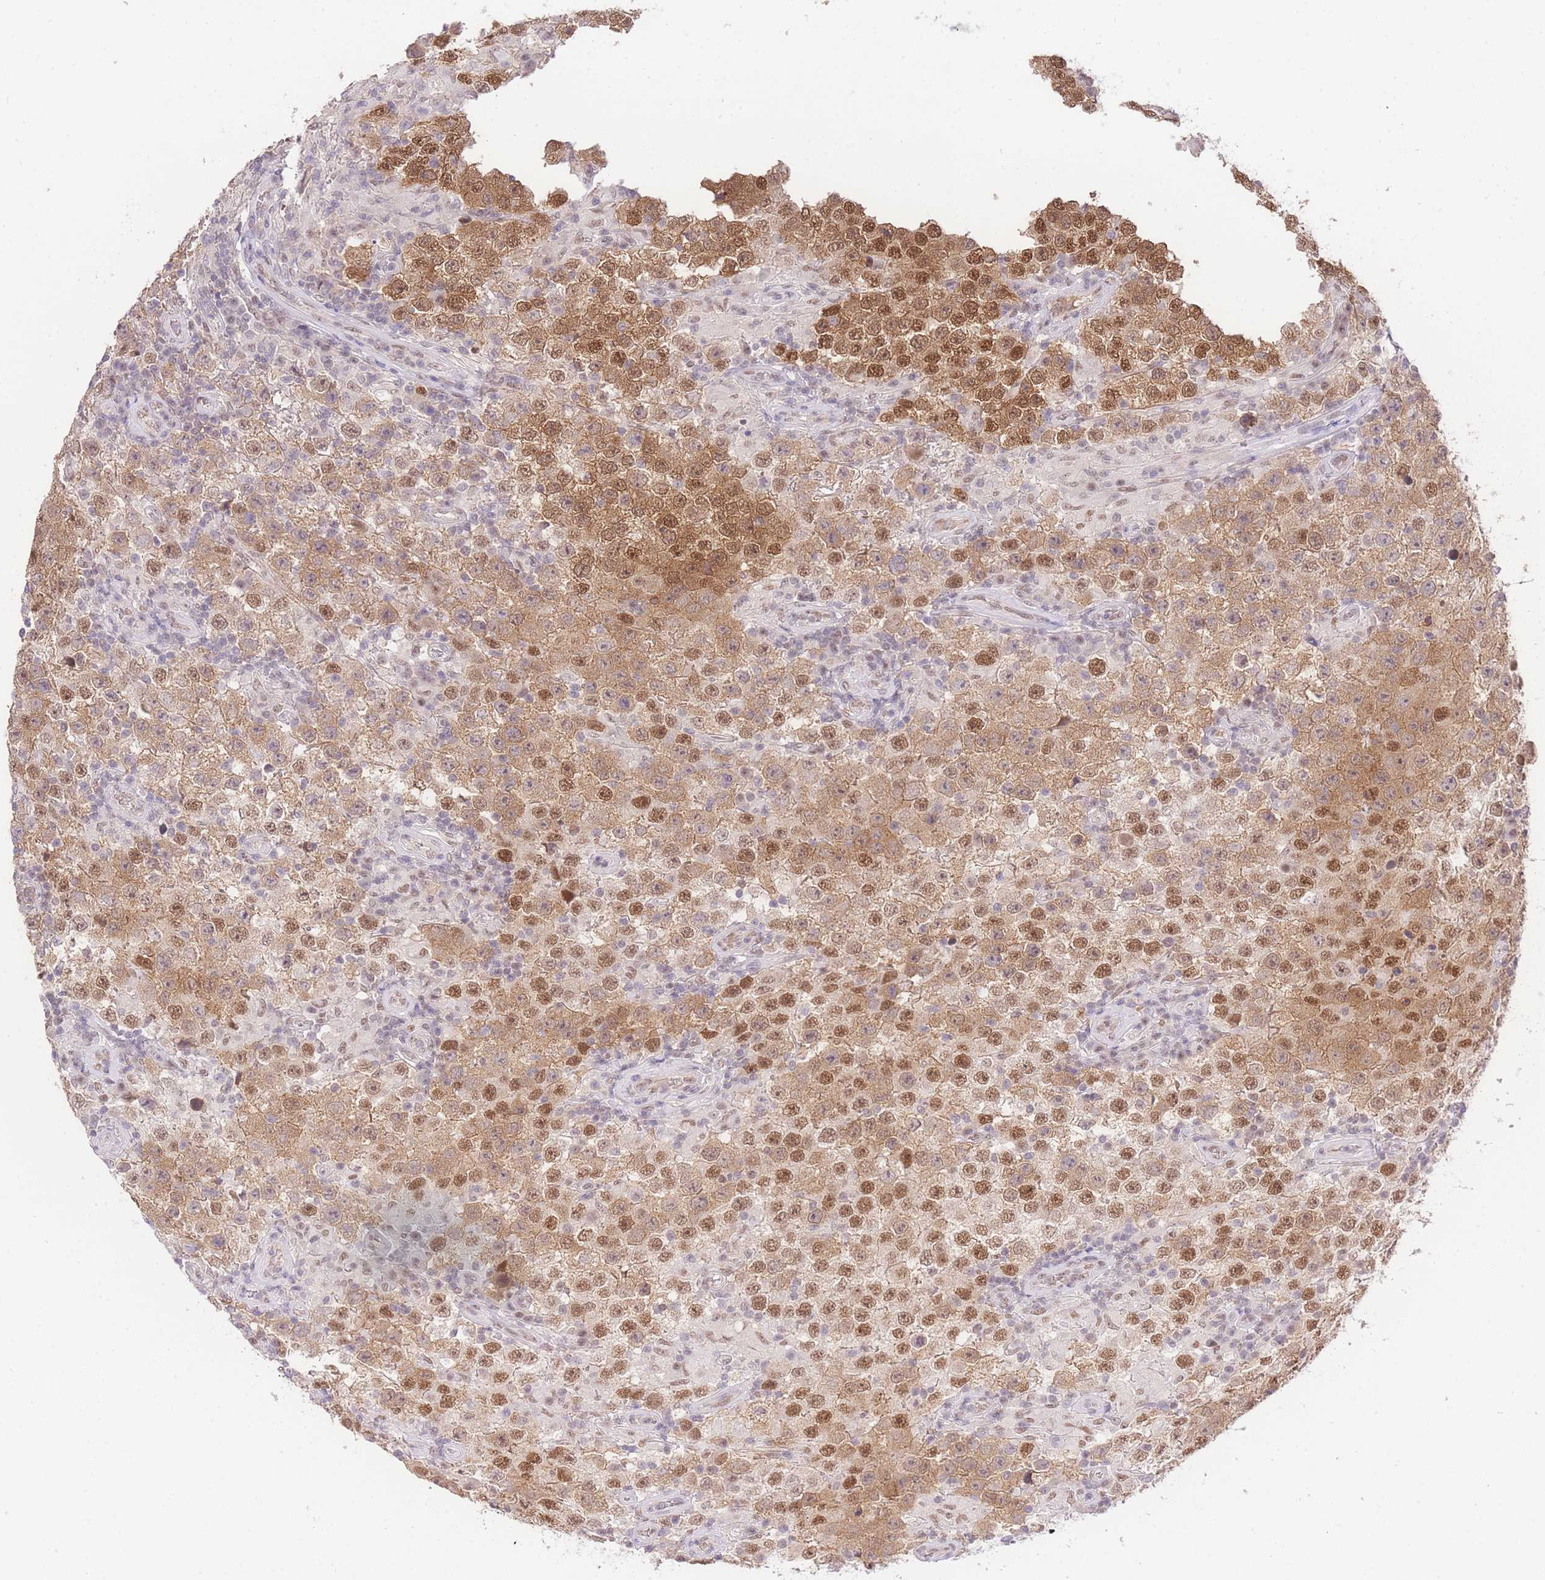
{"staining": {"intensity": "moderate", "quantity": ">75%", "location": "cytoplasmic/membranous,nuclear"}, "tissue": "testis cancer", "cell_type": "Tumor cells", "image_type": "cancer", "snomed": [{"axis": "morphology", "description": "Normal tissue, NOS"}, {"axis": "morphology", "description": "Urothelial carcinoma, High grade"}, {"axis": "morphology", "description": "Seminoma, NOS"}, {"axis": "morphology", "description": "Carcinoma, Embryonal, NOS"}, {"axis": "topography", "description": "Urinary bladder"}, {"axis": "topography", "description": "Testis"}], "caption": "A high-resolution photomicrograph shows IHC staining of testis cancer, which displays moderate cytoplasmic/membranous and nuclear staining in about >75% of tumor cells.", "gene": "UBXN7", "patient": {"sex": "male", "age": 41}}